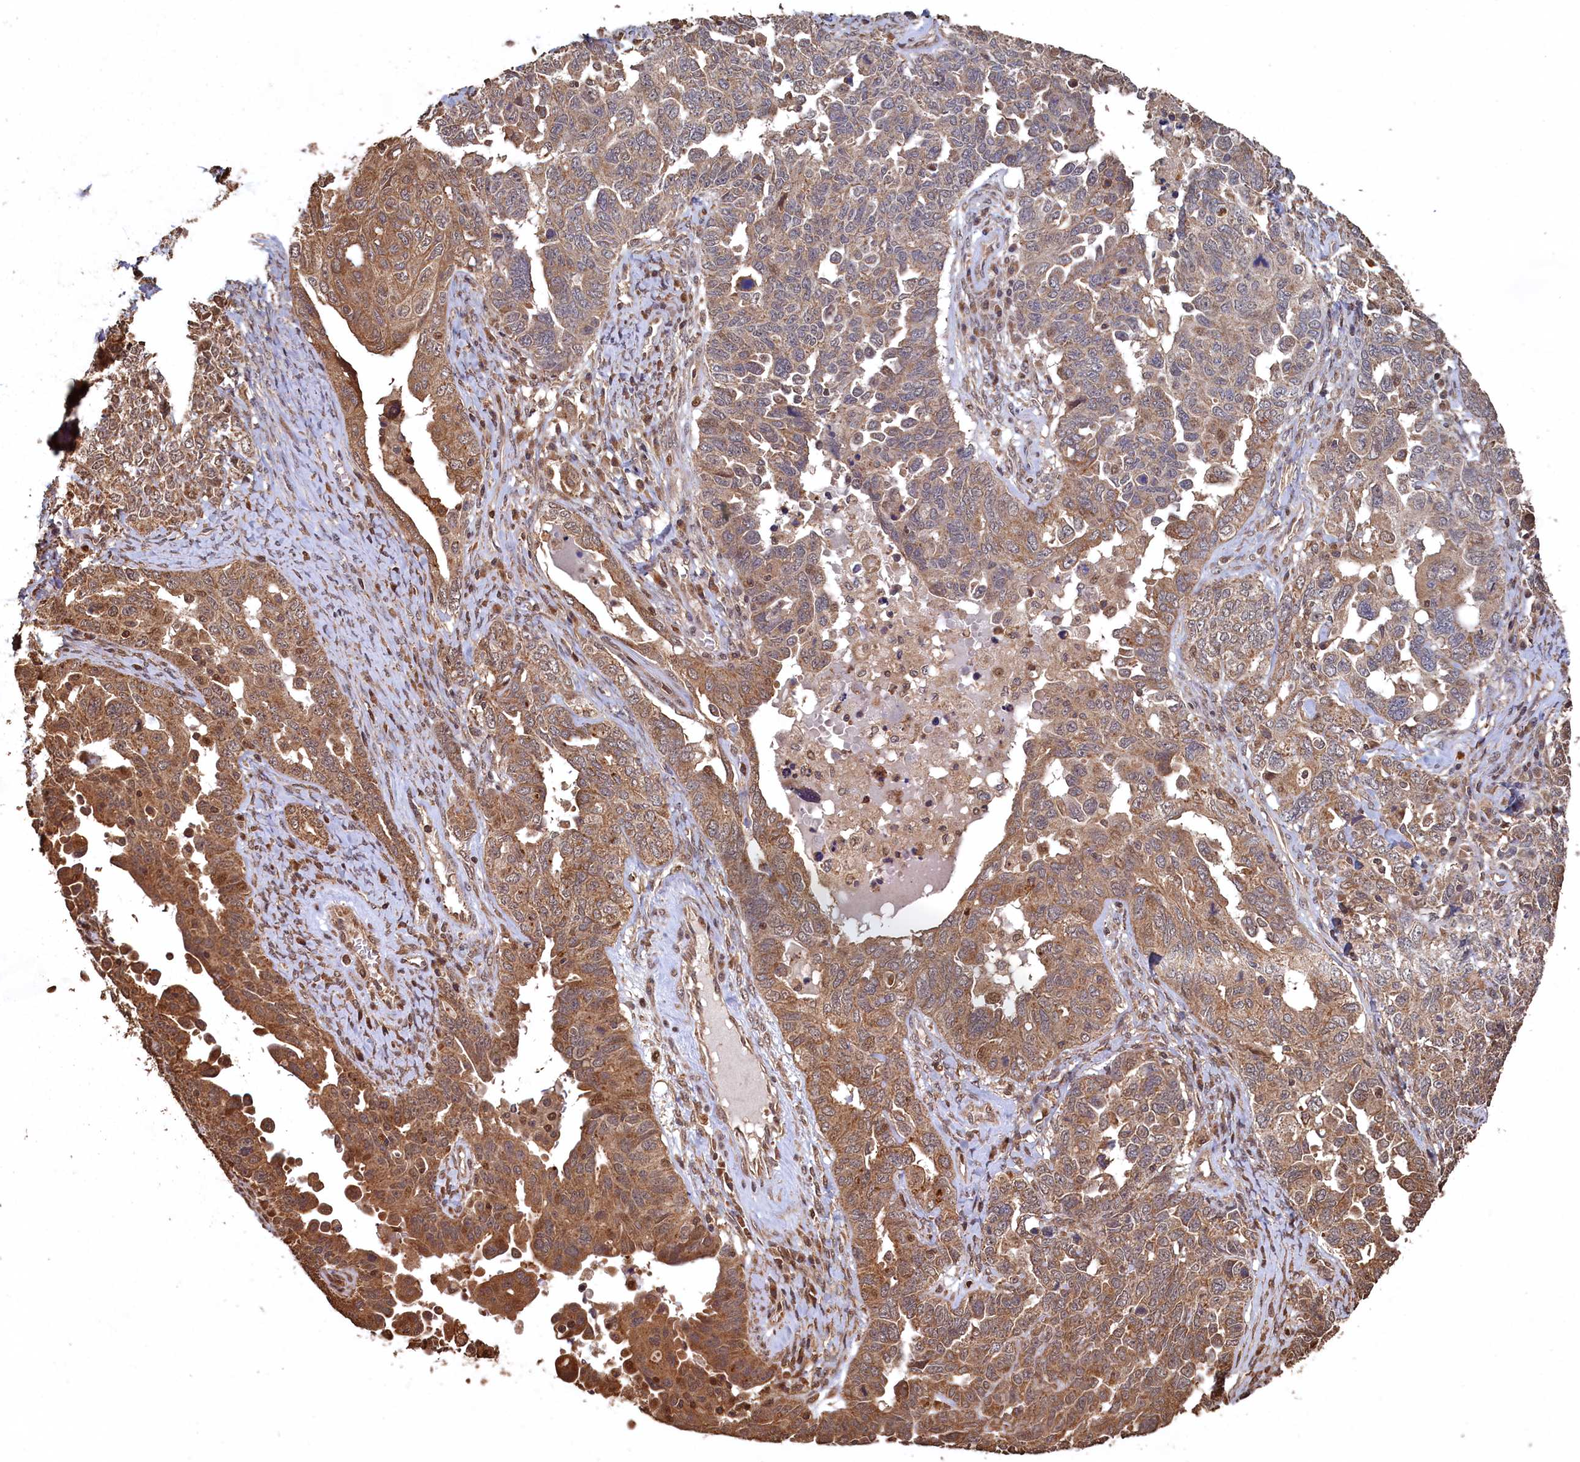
{"staining": {"intensity": "moderate", "quantity": ">75%", "location": "cytoplasmic/membranous"}, "tissue": "ovarian cancer", "cell_type": "Tumor cells", "image_type": "cancer", "snomed": [{"axis": "morphology", "description": "Carcinoma, endometroid"}, {"axis": "topography", "description": "Ovary"}], "caption": "Protein staining of ovarian cancer tissue reveals moderate cytoplasmic/membranous expression in approximately >75% of tumor cells. (DAB IHC, brown staining for protein, blue staining for nuclei).", "gene": "PIGN", "patient": {"sex": "female", "age": 62}}